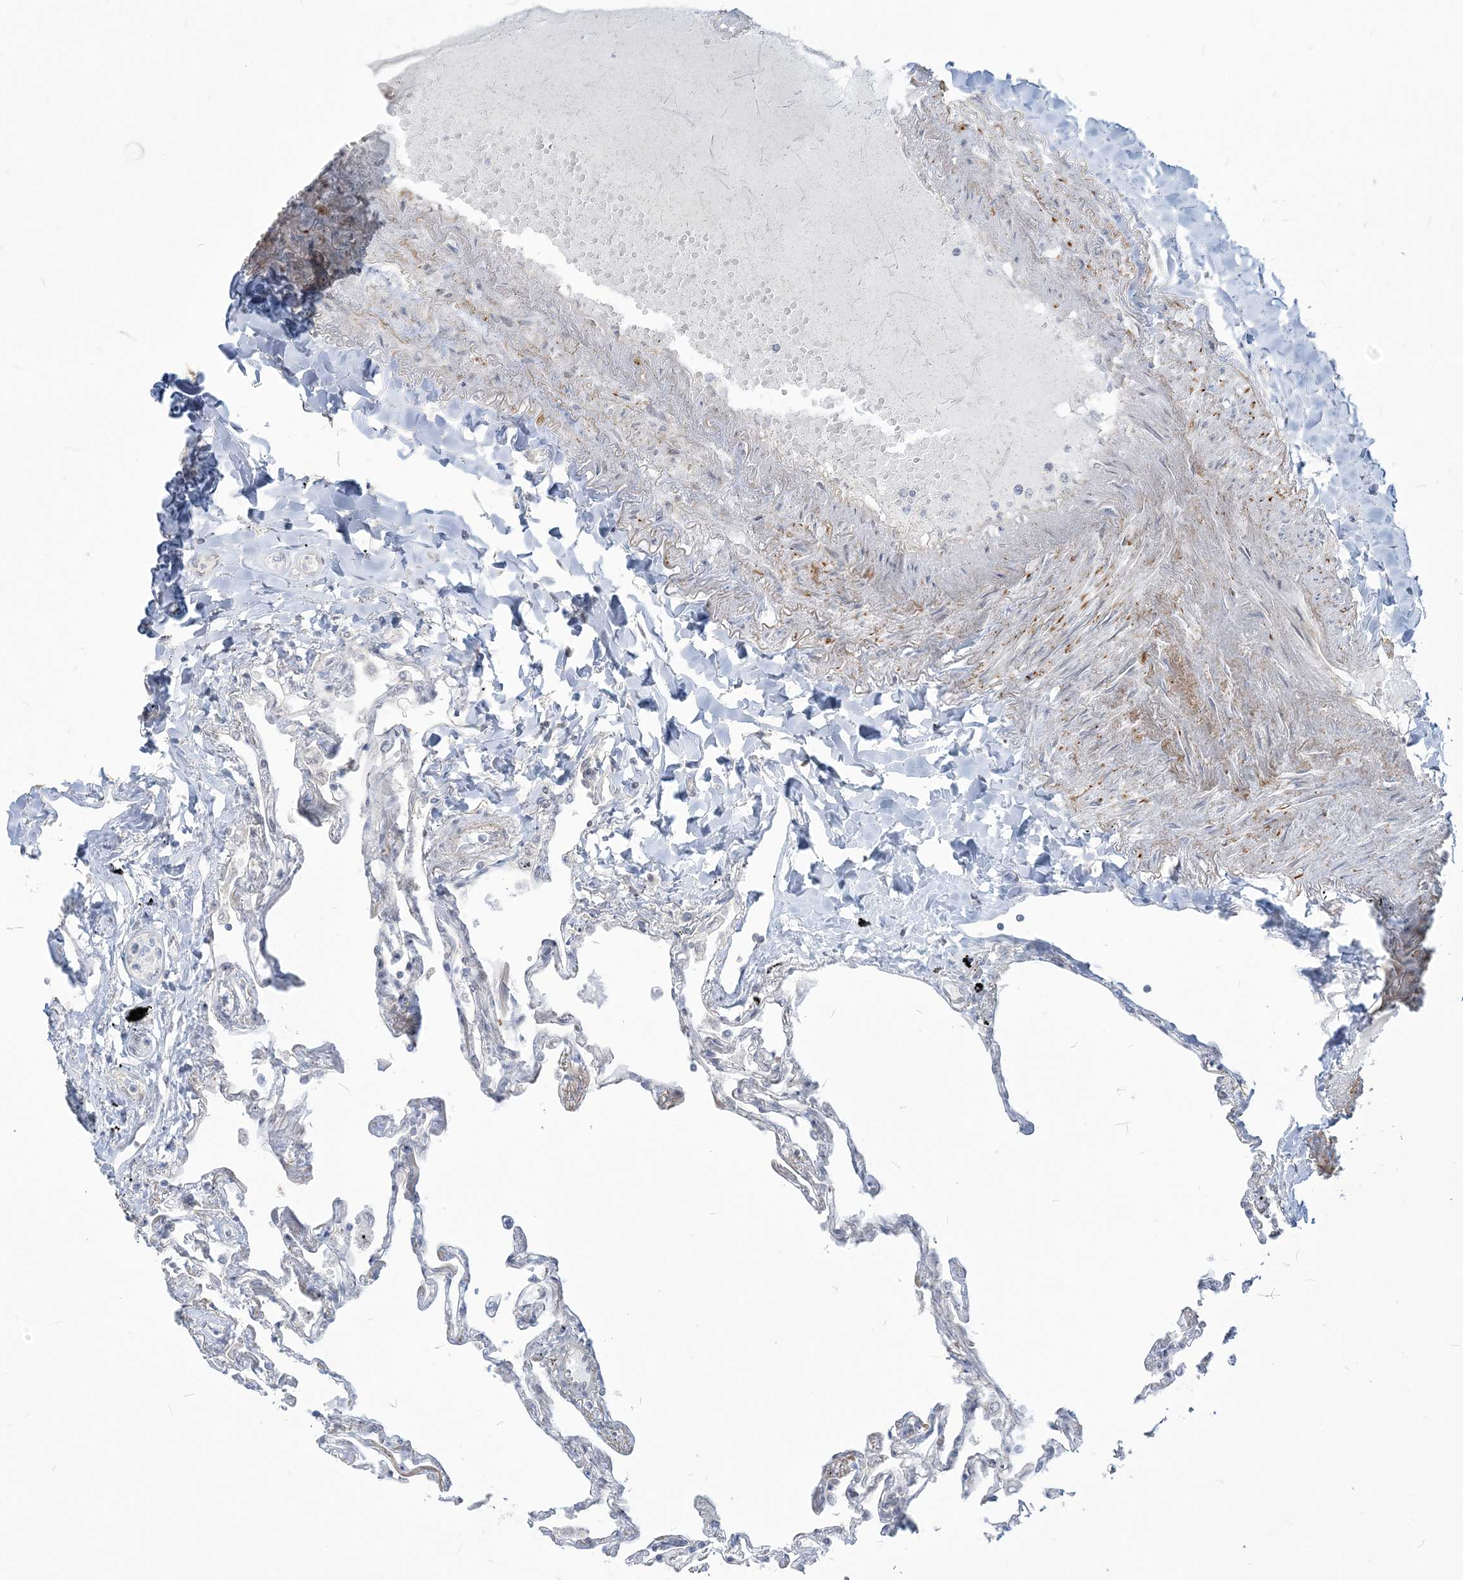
{"staining": {"intensity": "negative", "quantity": "none", "location": "none"}, "tissue": "lung", "cell_type": "Alveolar cells", "image_type": "normal", "snomed": [{"axis": "morphology", "description": "Normal tissue, NOS"}, {"axis": "topography", "description": "Lung"}], "caption": "Lung was stained to show a protein in brown. There is no significant expression in alveolar cells. (Immunohistochemistry, brightfield microscopy, high magnification).", "gene": "SDAD1", "patient": {"sex": "female", "age": 67}}